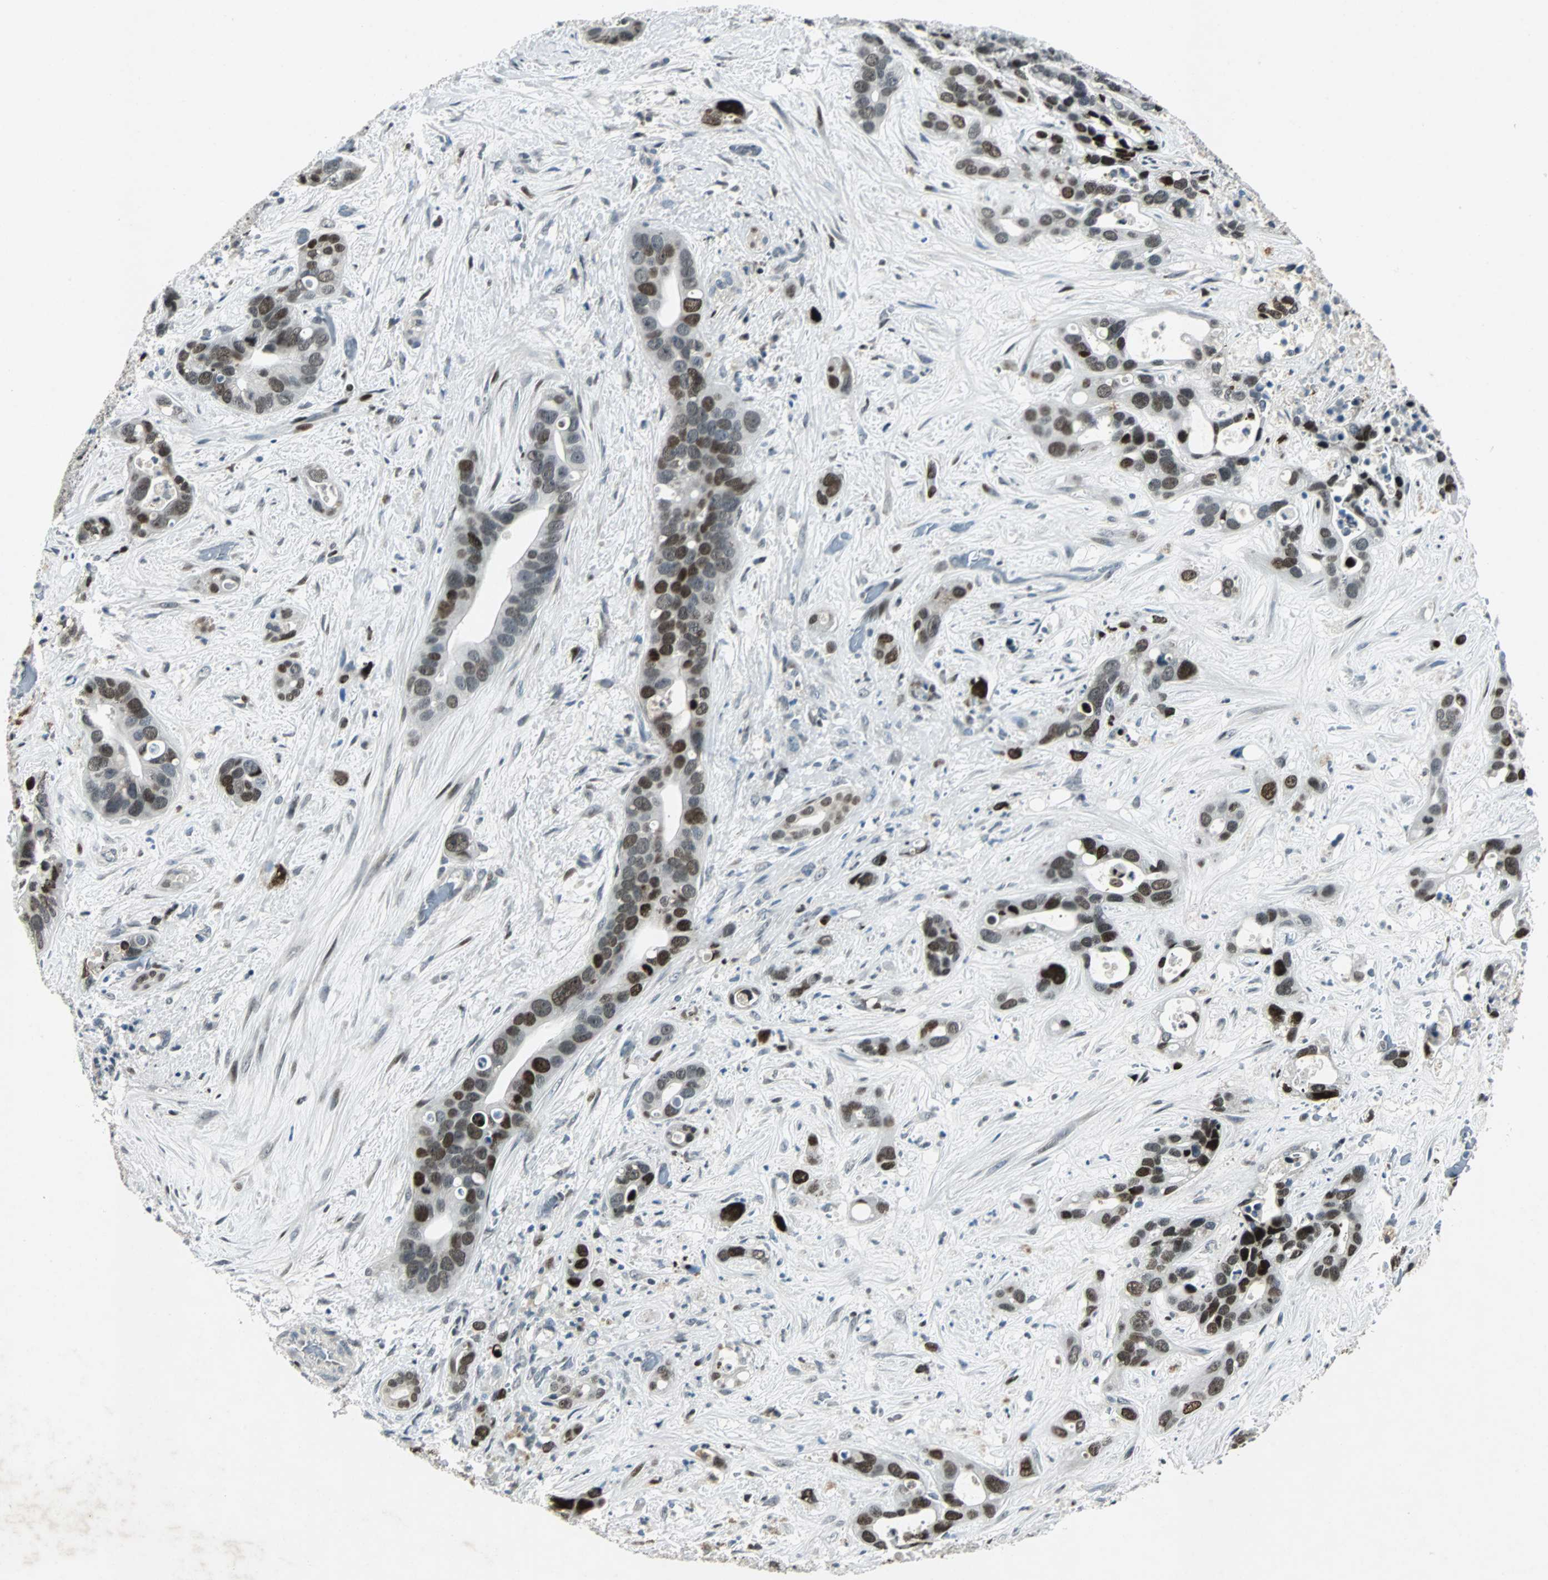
{"staining": {"intensity": "strong", "quantity": ">75%", "location": "nuclear"}, "tissue": "liver cancer", "cell_type": "Tumor cells", "image_type": "cancer", "snomed": [{"axis": "morphology", "description": "Cholangiocarcinoma"}, {"axis": "topography", "description": "Liver"}], "caption": "Immunohistochemistry histopathology image of liver cholangiocarcinoma stained for a protein (brown), which reveals high levels of strong nuclear positivity in approximately >75% of tumor cells.", "gene": "AJUBA", "patient": {"sex": "female", "age": 65}}